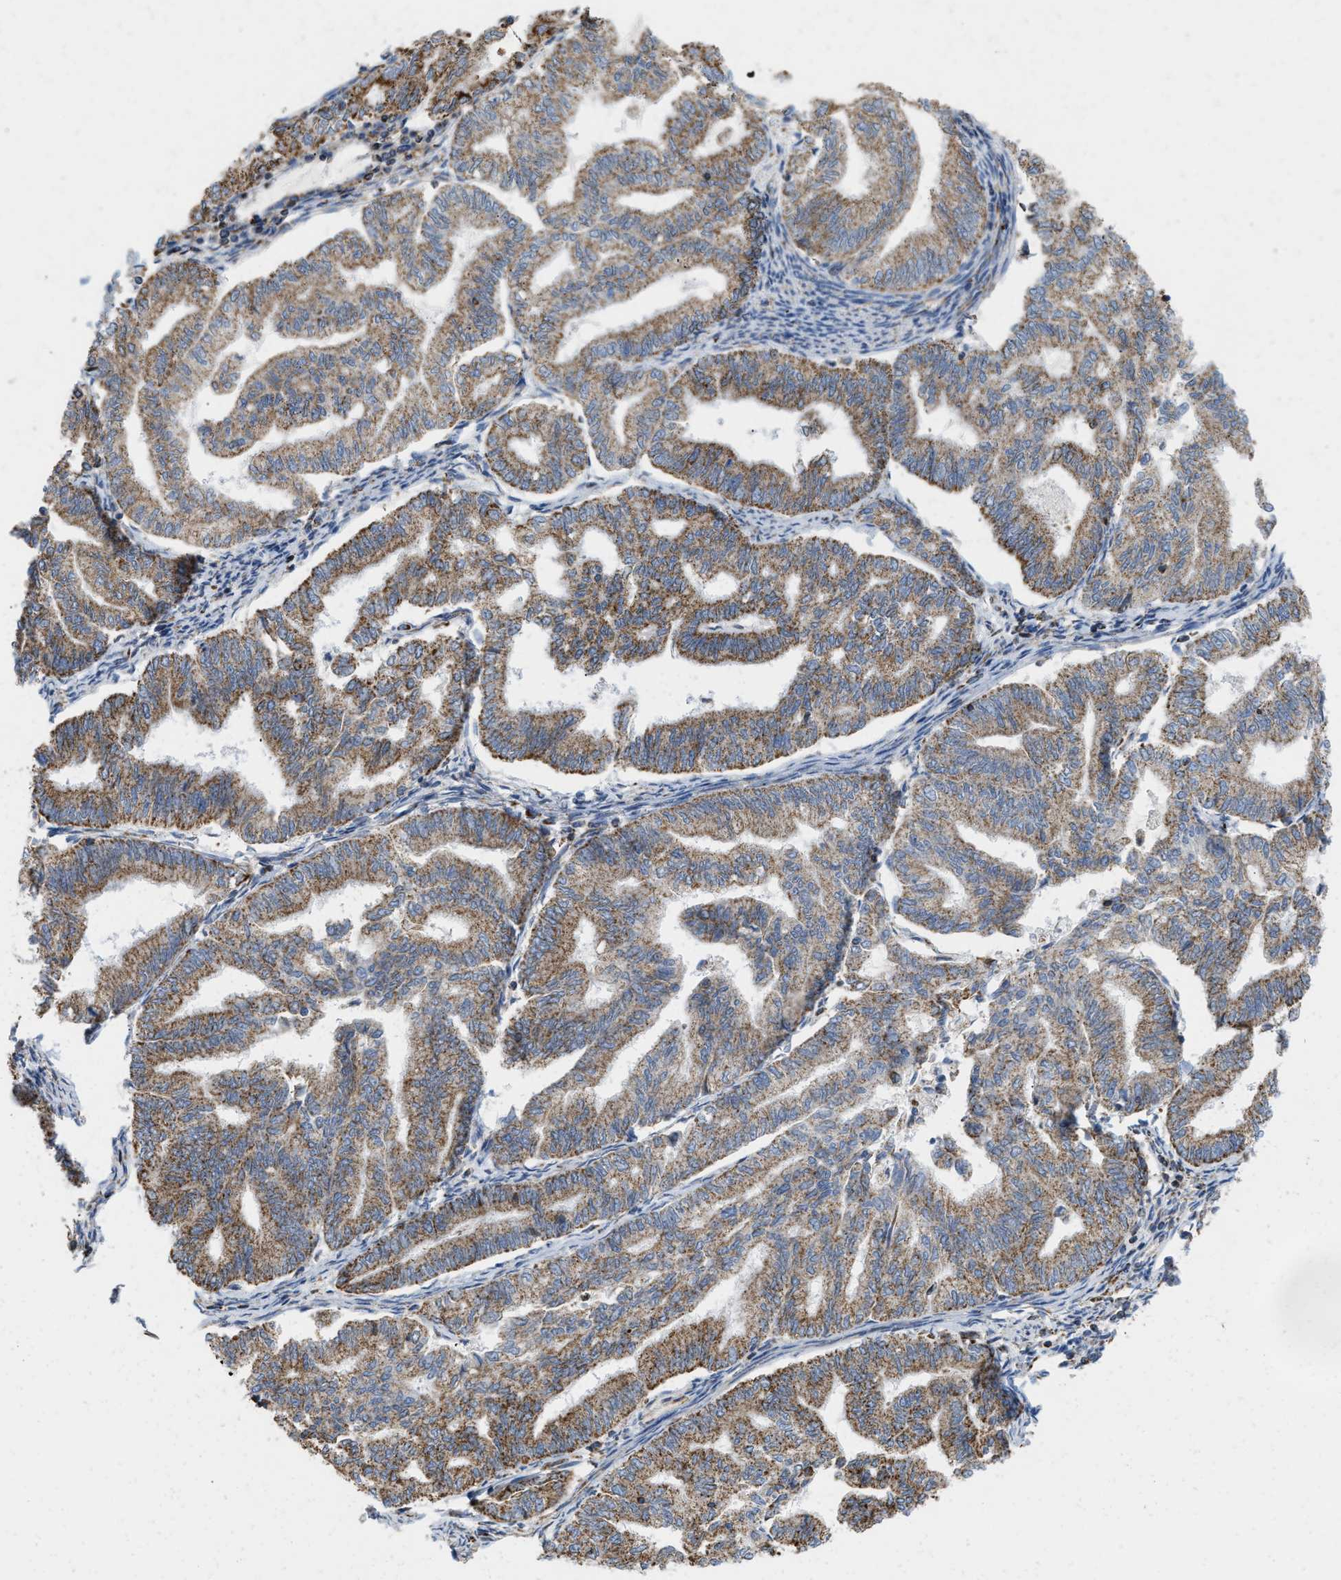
{"staining": {"intensity": "strong", "quantity": ">75%", "location": "cytoplasmic/membranous"}, "tissue": "endometrial cancer", "cell_type": "Tumor cells", "image_type": "cancer", "snomed": [{"axis": "morphology", "description": "Adenocarcinoma, NOS"}, {"axis": "topography", "description": "Endometrium"}], "caption": "A brown stain labels strong cytoplasmic/membranous expression of a protein in human endometrial adenocarcinoma tumor cells.", "gene": "GRB10", "patient": {"sex": "female", "age": 79}}